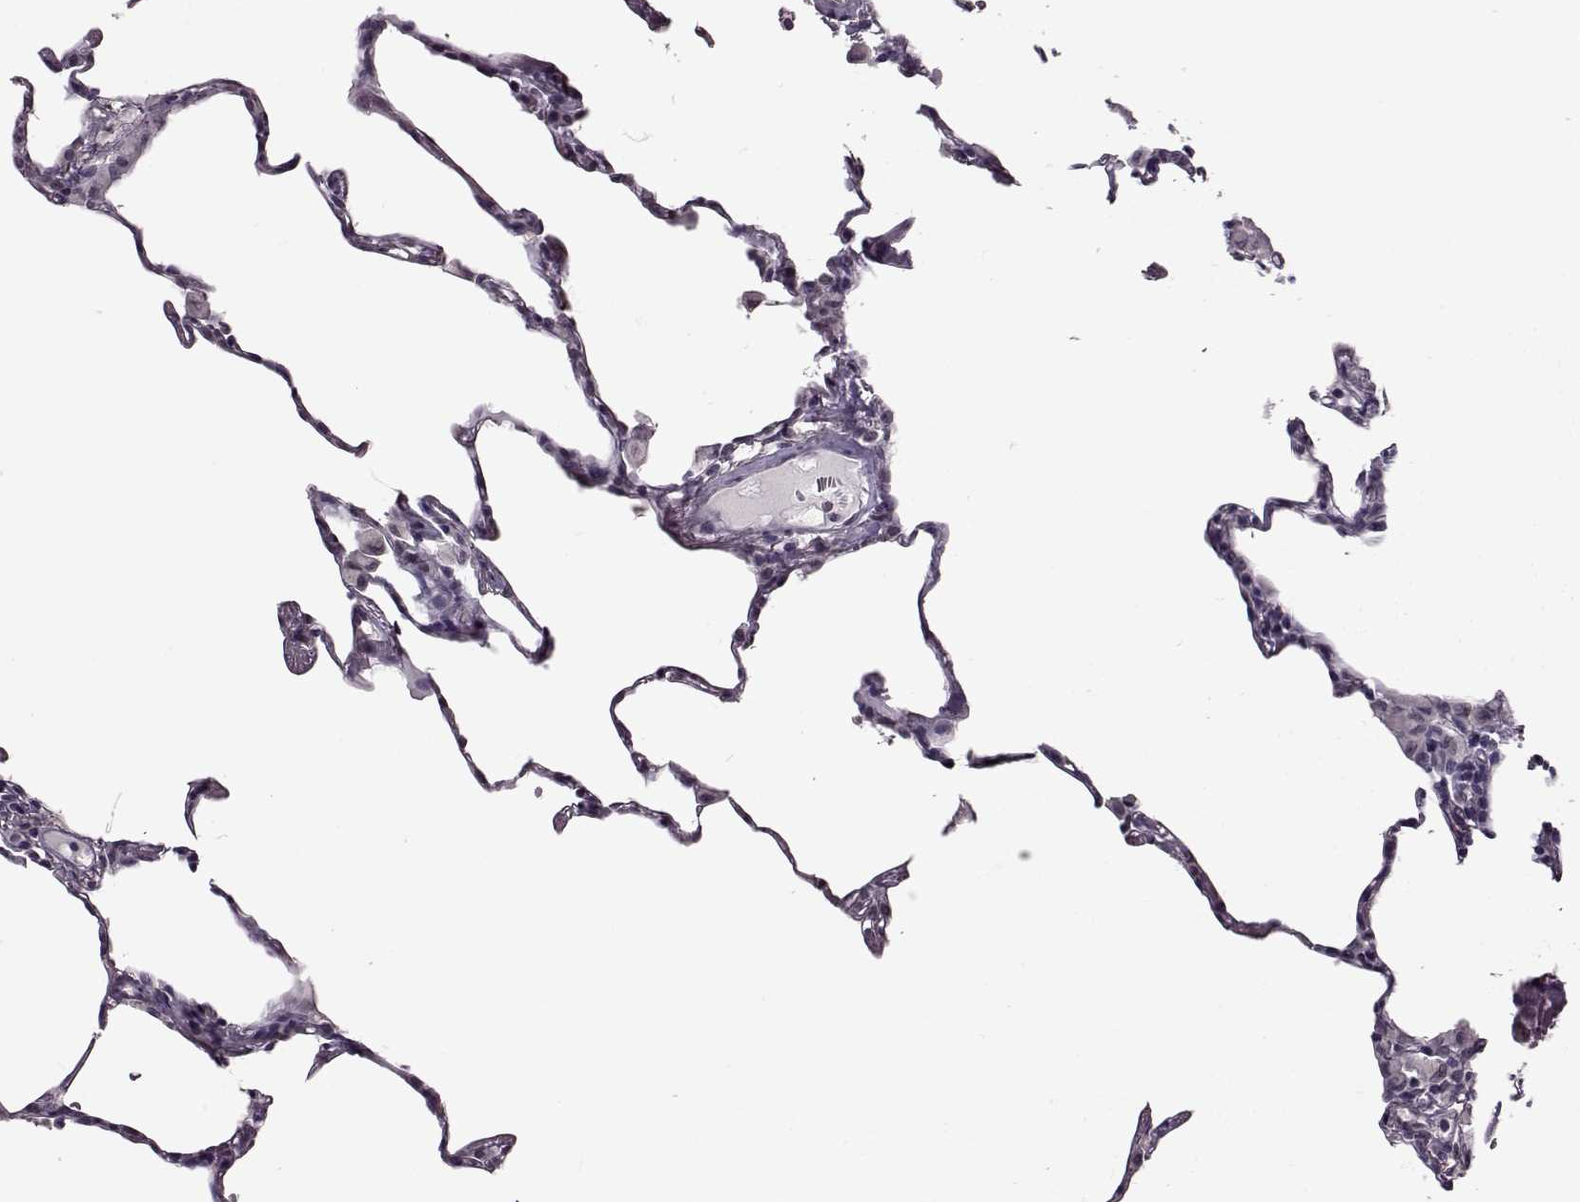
{"staining": {"intensity": "negative", "quantity": "none", "location": "none"}, "tissue": "lung", "cell_type": "Alveolar cells", "image_type": "normal", "snomed": [{"axis": "morphology", "description": "Normal tissue, NOS"}, {"axis": "topography", "description": "Lung"}], "caption": "A high-resolution image shows IHC staining of normal lung, which exhibits no significant positivity in alveolar cells.", "gene": "STX1A", "patient": {"sex": "female", "age": 57}}